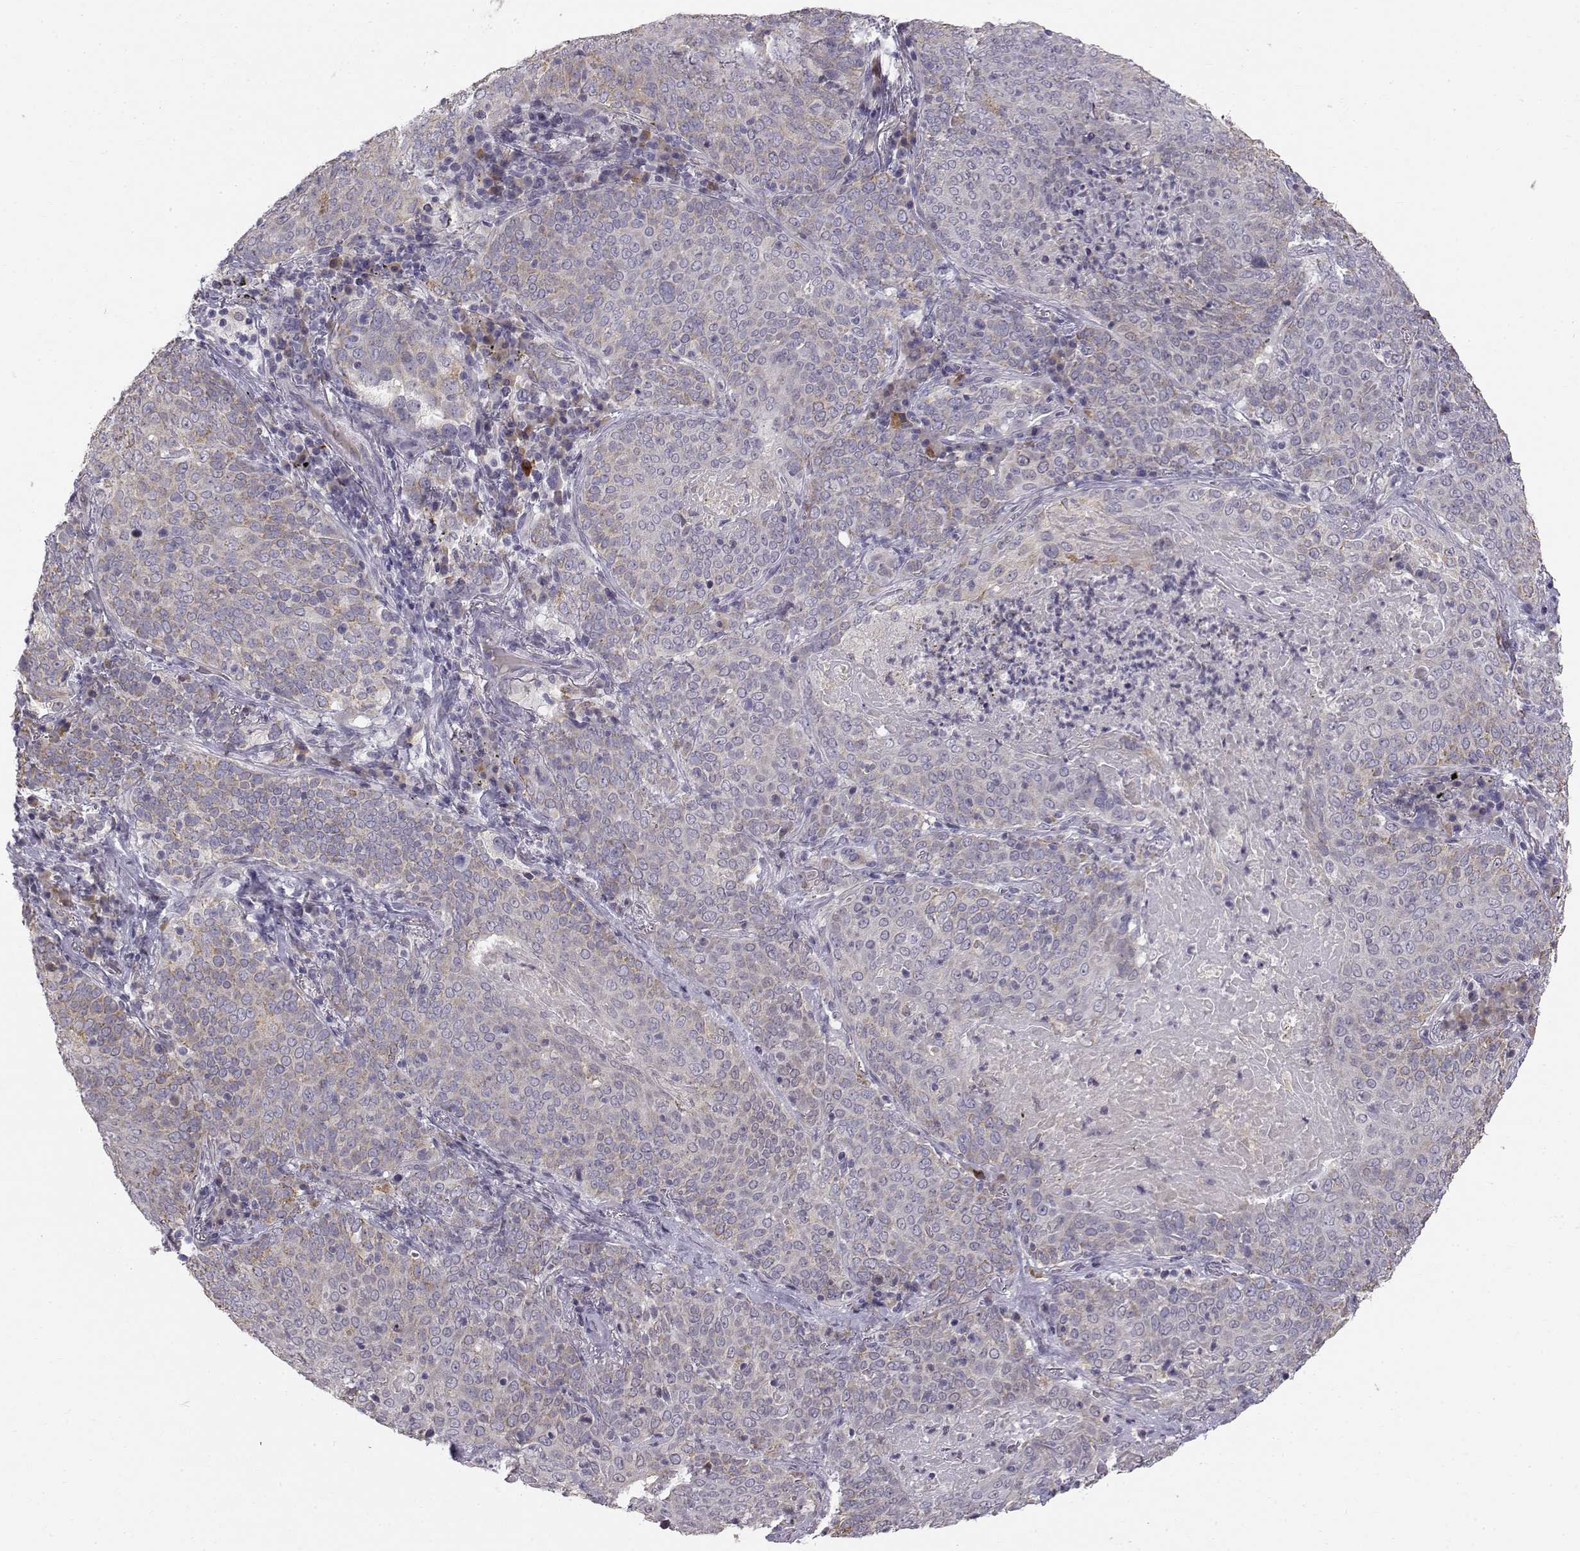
{"staining": {"intensity": "weak", "quantity": ">75%", "location": "cytoplasmic/membranous"}, "tissue": "lung cancer", "cell_type": "Tumor cells", "image_type": "cancer", "snomed": [{"axis": "morphology", "description": "Squamous cell carcinoma, NOS"}, {"axis": "topography", "description": "Lung"}], "caption": "A brown stain labels weak cytoplasmic/membranous staining of a protein in human squamous cell carcinoma (lung) tumor cells.", "gene": "ACSL6", "patient": {"sex": "male", "age": 82}}